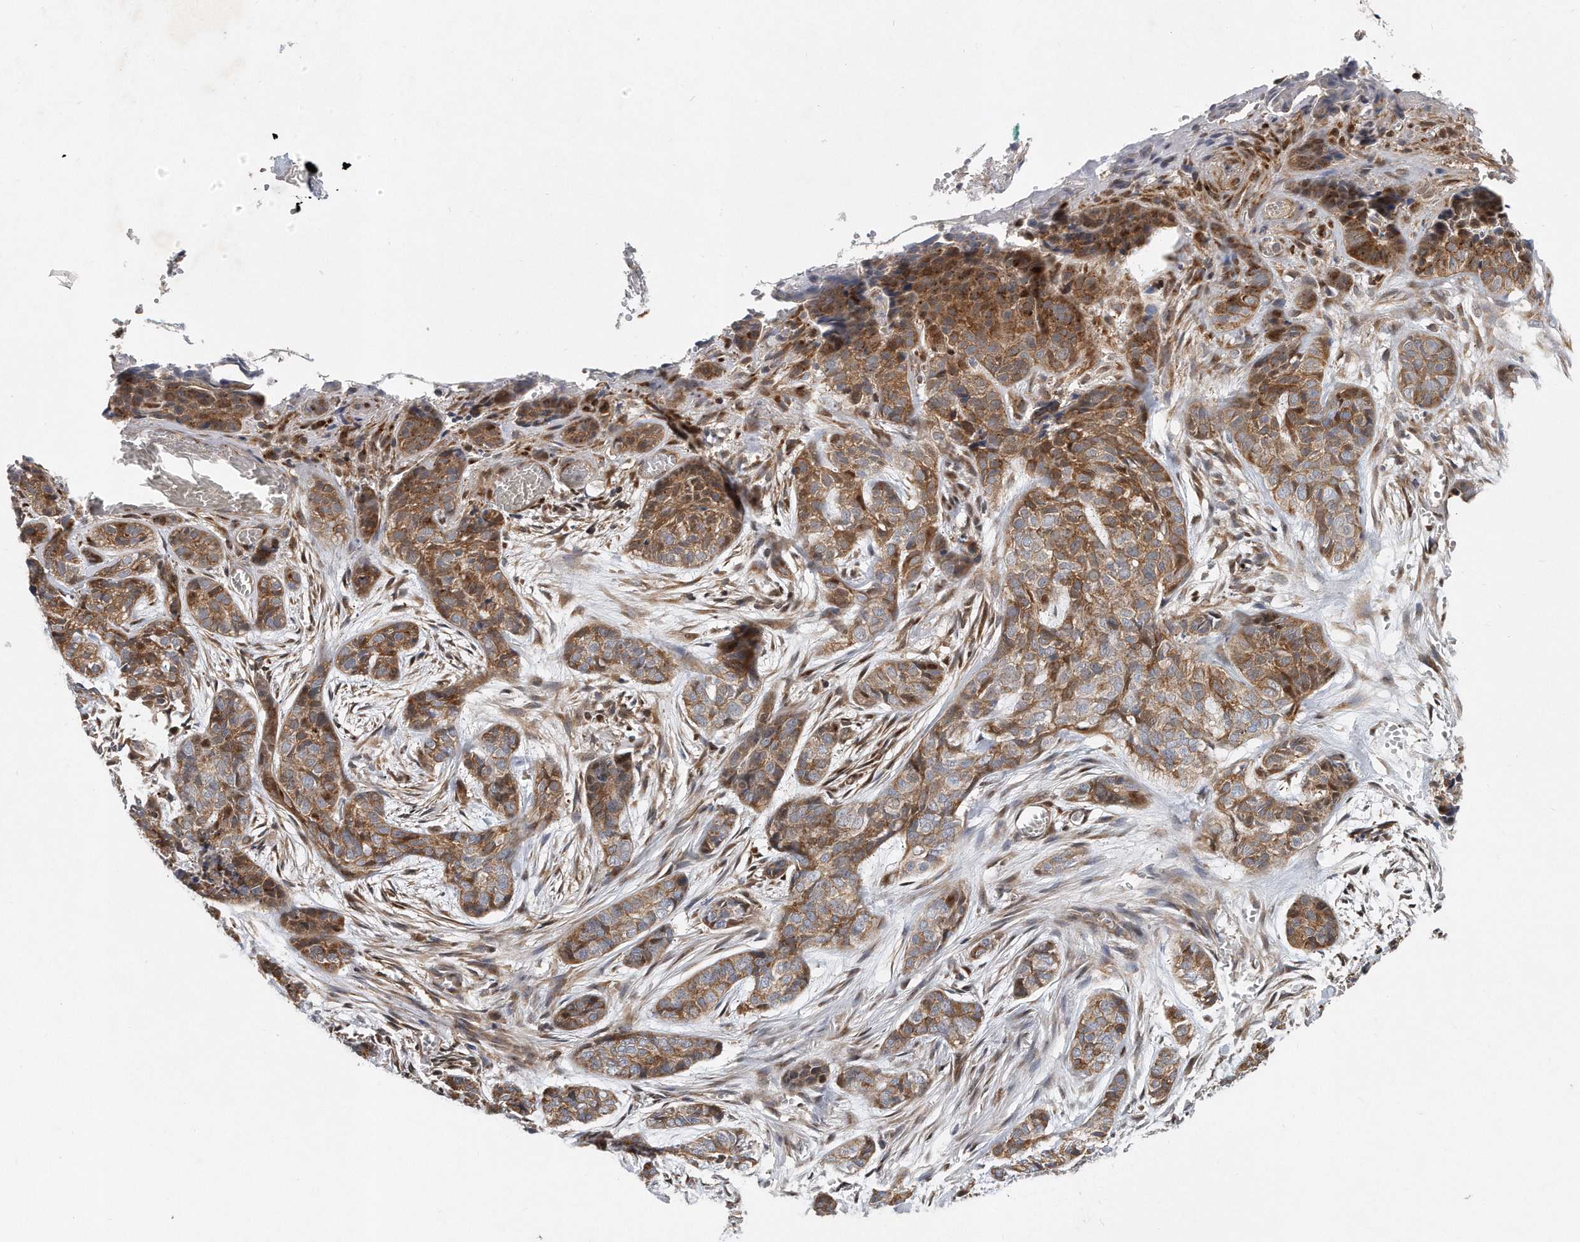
{"staining": {"intensity": "moderate", "quantity": ">75%", "location": "cytoplasmic/membranous"}, "tissue": "skin cancer", "cell_type": "Tumor cells", "image_type": "cancer", "snomed": [{"axis": "morphology", "description": "Basal cell carcinoma"}, {"axis": "topography", "description": "Skin"}], "caption": "Immunohistochemical staining of human skin cancer (basal cell carcinoma) displays medium levels of moderate cytoplasmic/membranous positivity in about >75% of tumor cells.", "gene": "PCDH8", "patient": {"sex": "female", "age": 64}}